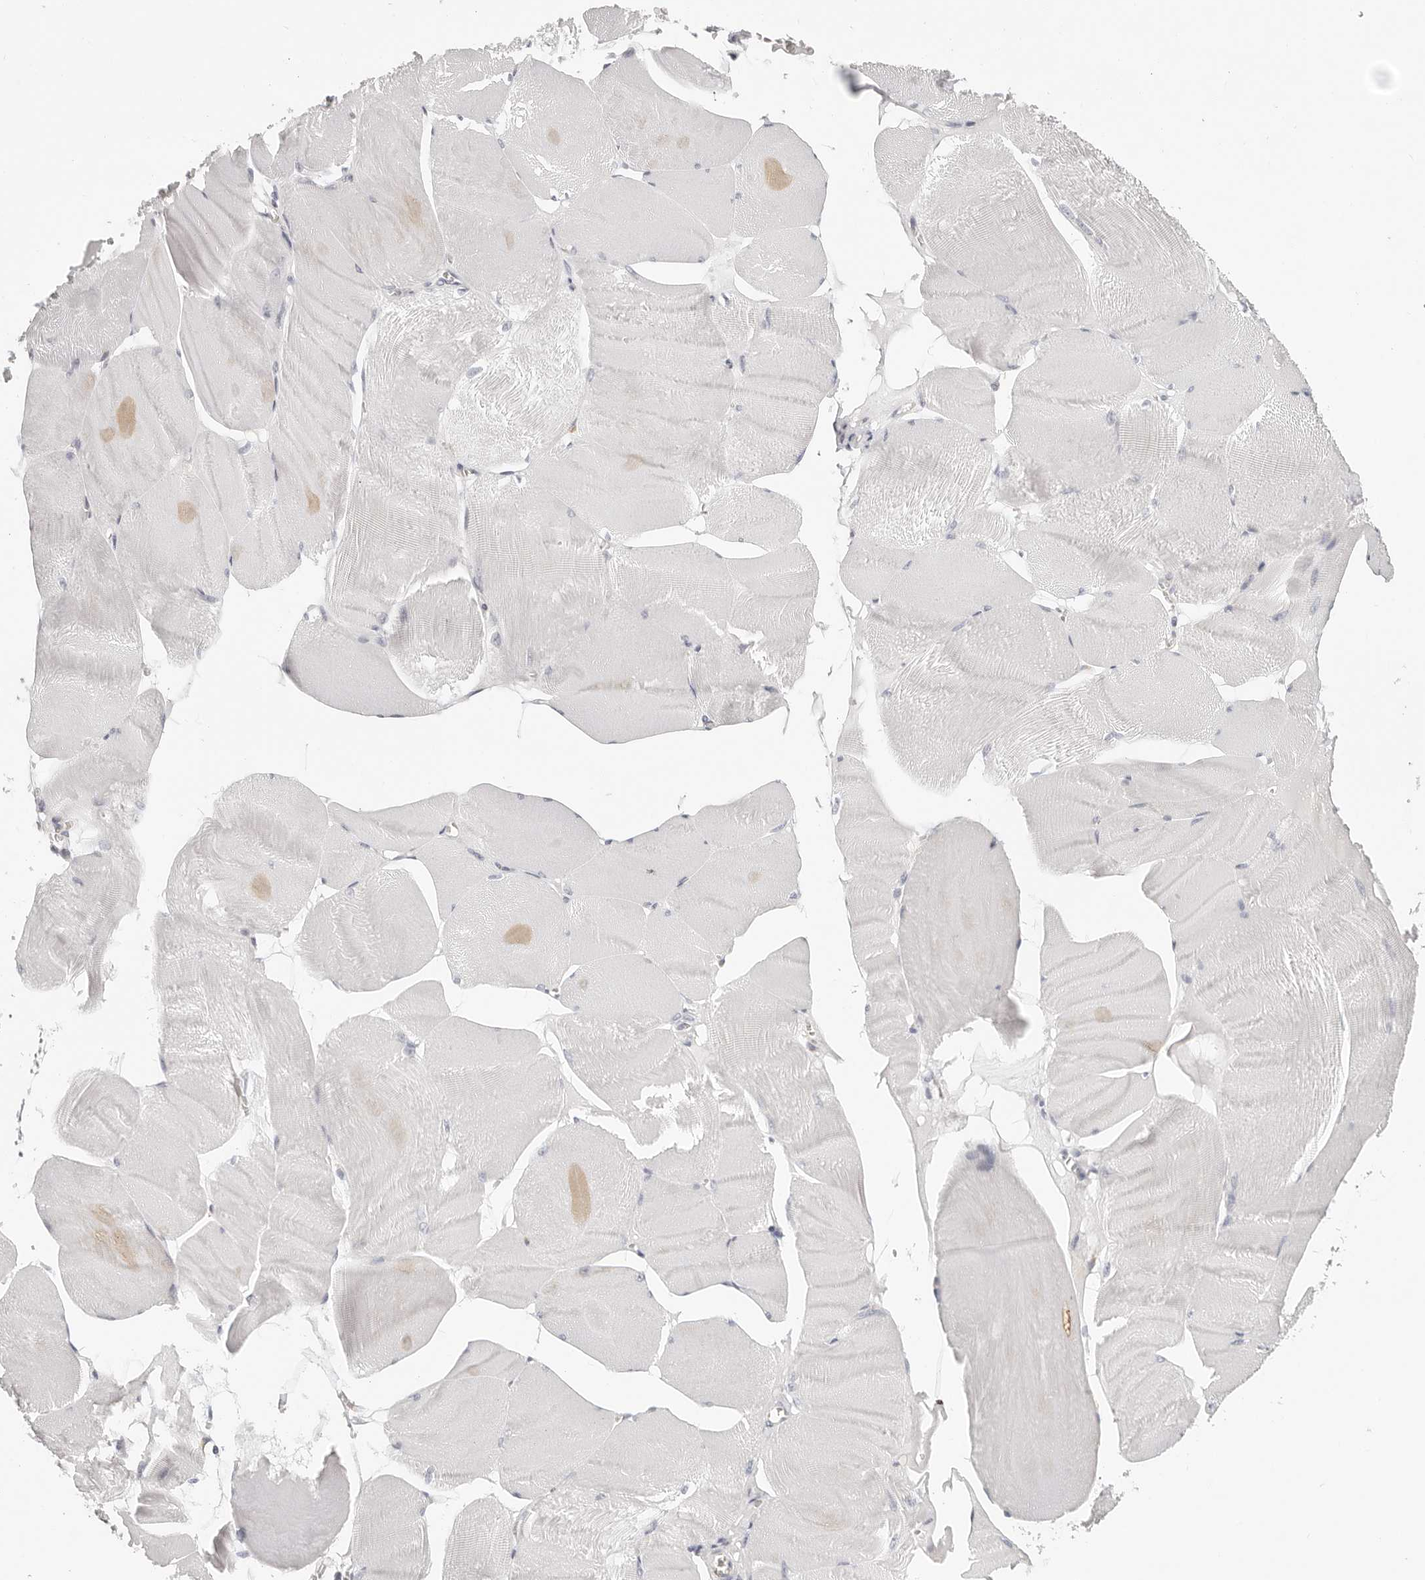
{"staining": {"intensity": "negative", "quantity": "none", "location": "none"}, "tissue": "skeletal muscle", "cell_type": "Myocytes", "image_type": "normal", "snomed": [{"axis": "morphology", "description": "Normal tissue, NOS"}, {"axis": "morphology", "description": "Basal cell carcinoma"}, {"axis": "topography", "description": "Skeletal muscle"}], "caption": "Immunohistochemical staining of unremarkable skeletal muscle demonstrates no significant positivity in myocytes. (IHC, brightfield microscopy, high magnification).", "gene": "IL32", "patient": {"sex": "female", "age": 64}}